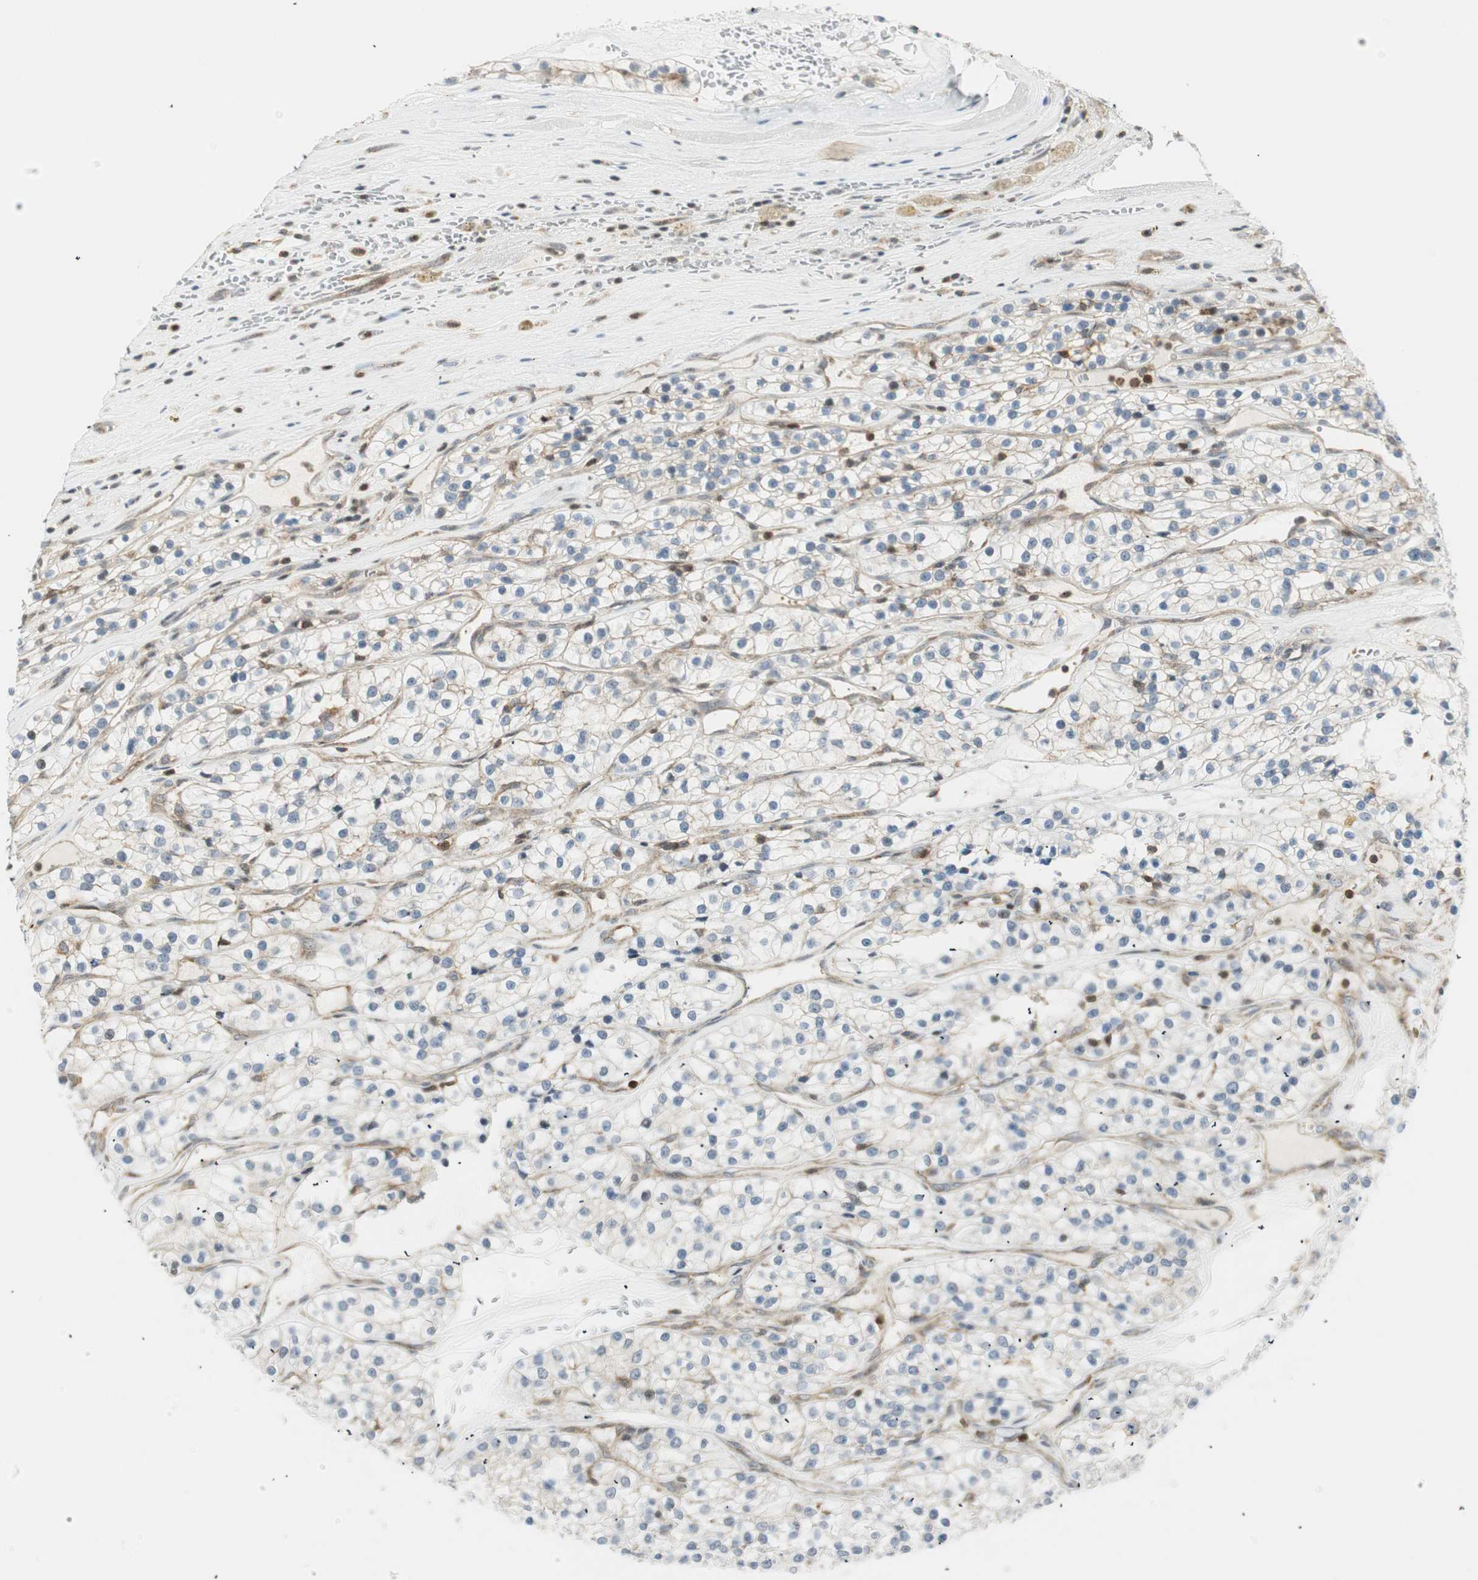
{"staining": {"intensity": "negative", "quantity": "none", "location": "none"}, "tissue": "renal cancer", "cell_type": "Tumor cells", "image_type": "cancer", "snomed": [{"axis": "morphology", "description": "Adenocarcinoma, NOS"}, {"axis": "topography", "description": "Kidney"}], "caption": "High magnification brightfield microscopy of adenocarcinoma (renal) stained with DAB (brown) and counterstained with hematoxylin (blue): tumor cells show no significant expression. (DAB immunohistochemistry, high magnification).", "gene": "PPP1CA", "patient": {"sex": "female", "age": 57}}